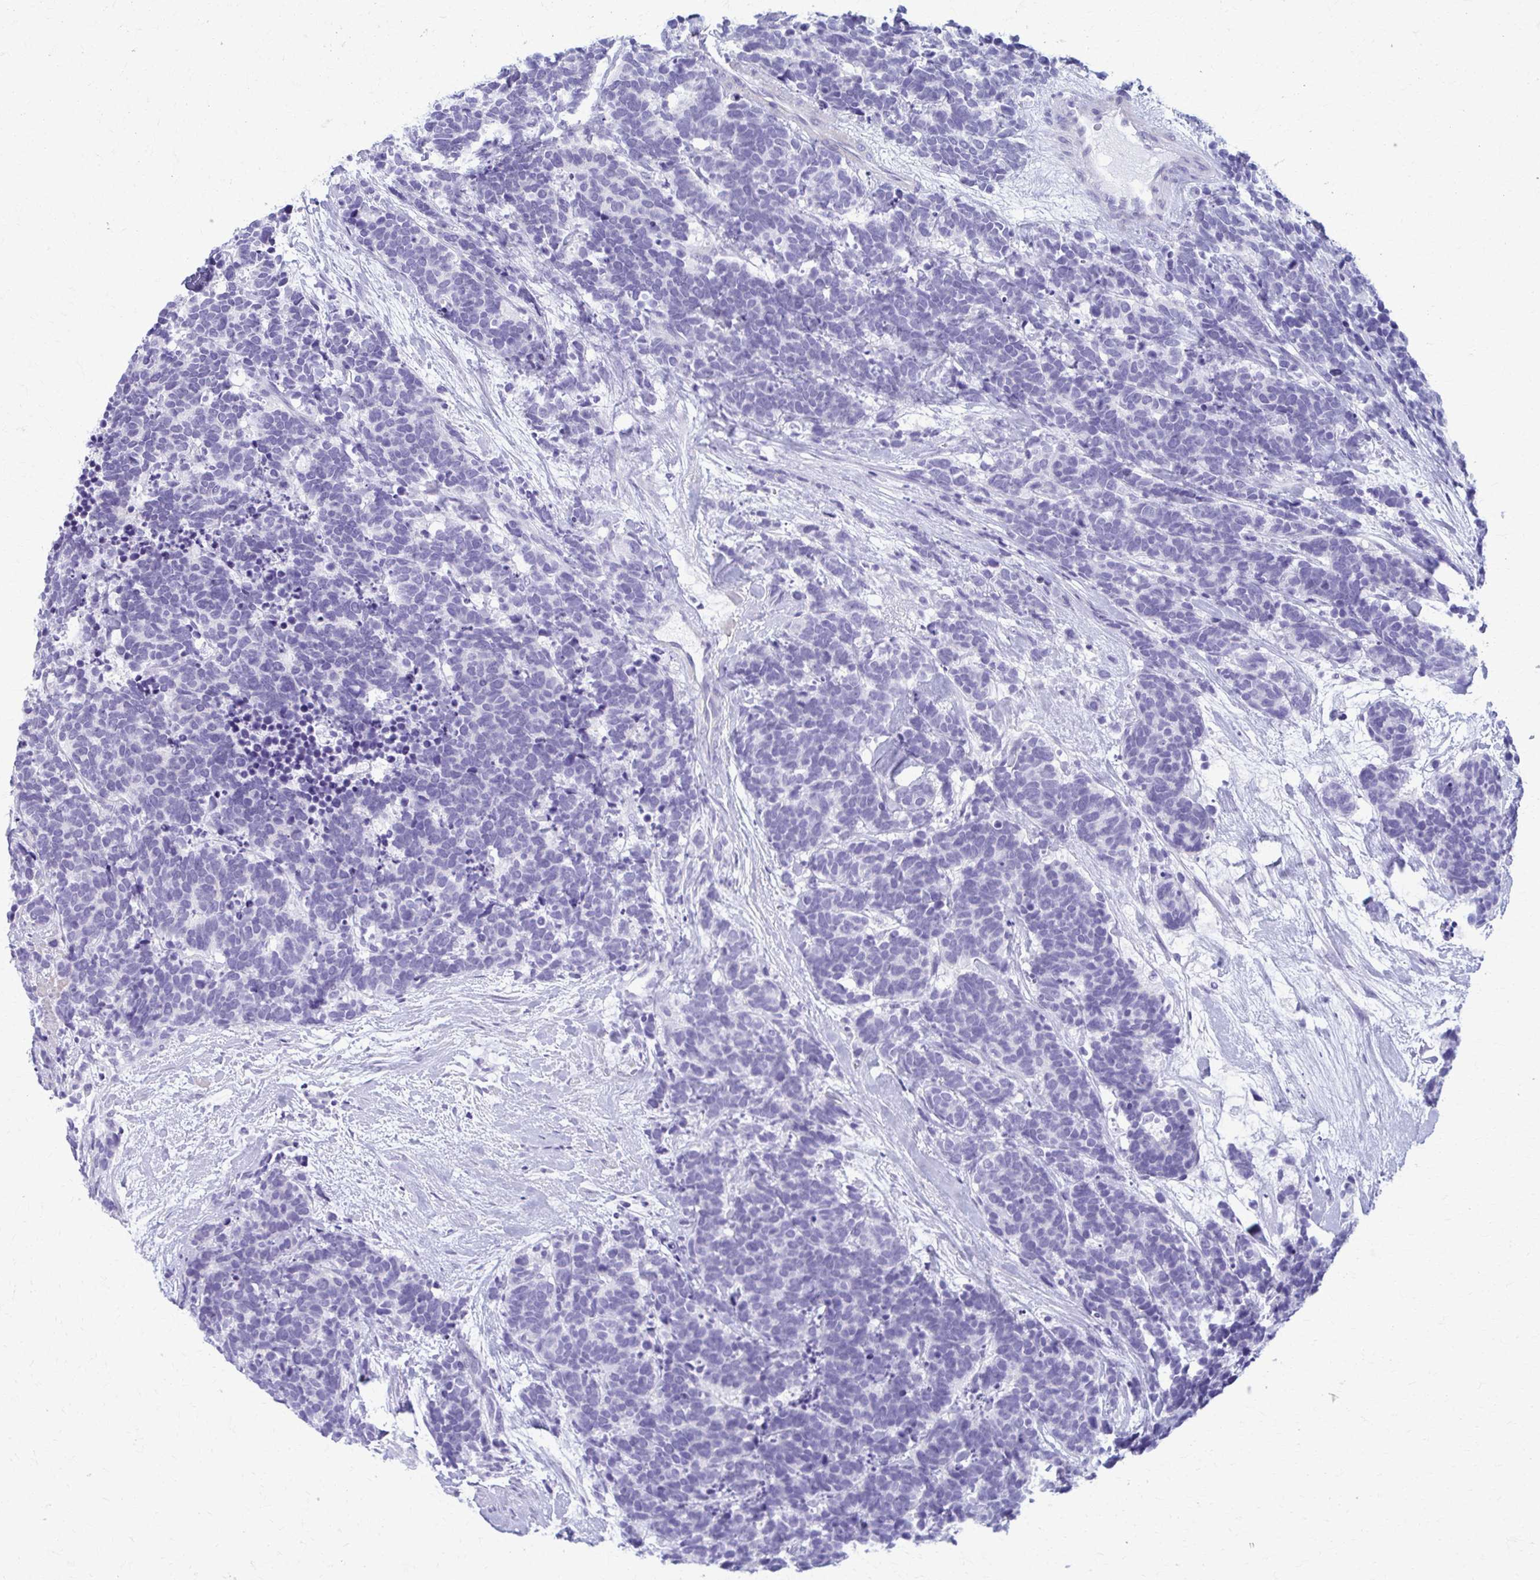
{"staining": {"intensity": "negative", "quantity": "none", "location": "none"}, "tissue": "carcinoid", "cell_type": "Tumor cells", "image_type": "cancer", "snomed": [{"axis": "morphology", "description": "Carcinoma, NOS"}, {"axis": "morphology", "description": "Carcinoid, malignant, NOS"}, {"axis": "topography", "description": "Prostate"}], "caption": "Tumor cells are negative for protein expression in human carcinoid. (IHC, brightfield microscopy, high magnification).", "gene": "MPLKIP", "patient": {"sex": "male", "age": 57}}